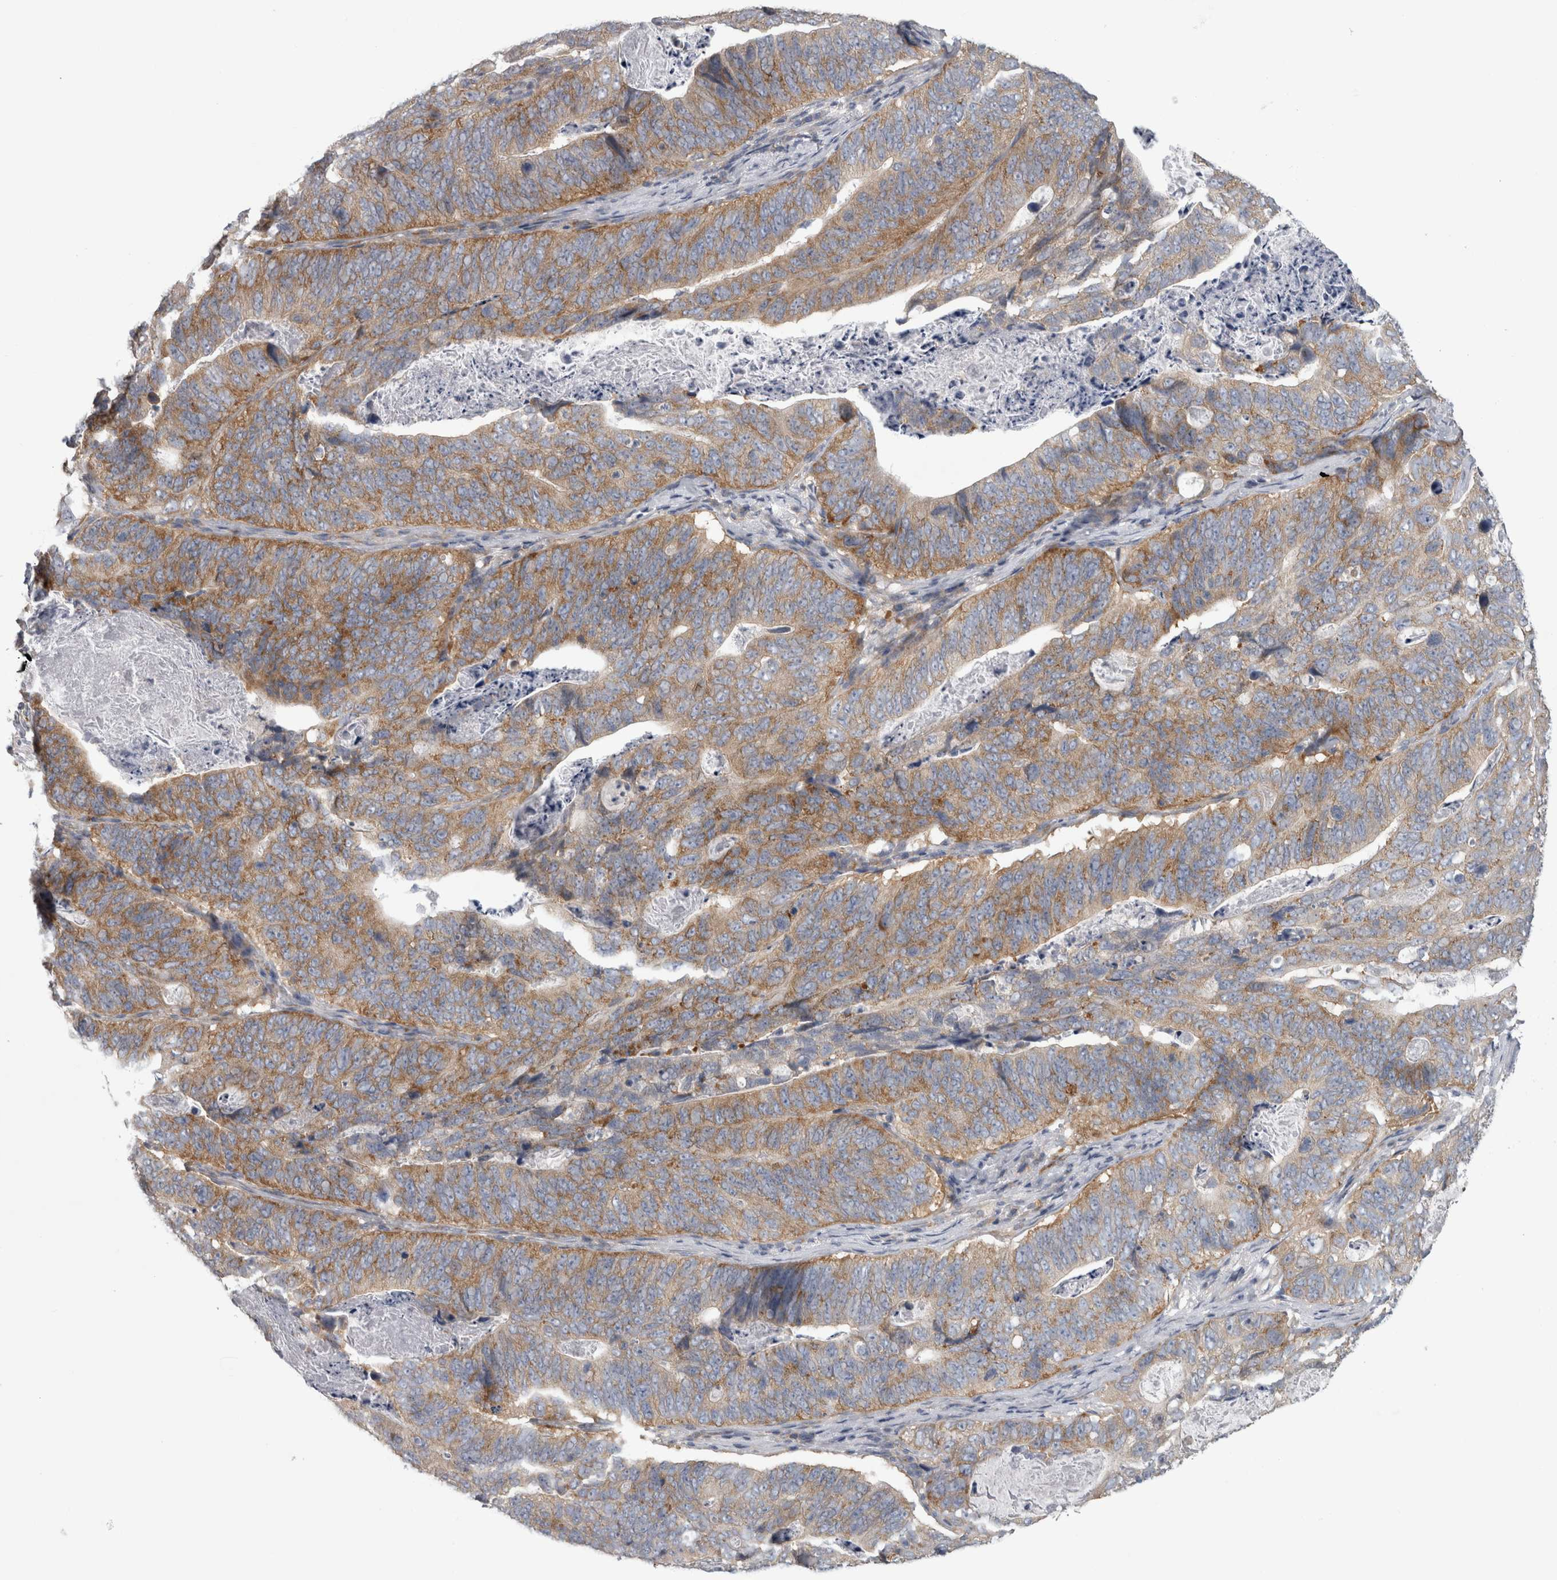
{"staining": {"intensity": "moderate", "quantity": ">75%", "location": "cytoplasmic/membranous"}, "tissue": "stomach cancer", "cell_type": "Tumor cells", "image_type": "cancer", "snomed": [{"axis": "morphology", "description": "Normal tissue, NOS"}, {"axis": "morphology", "description": "Adenocarcinoma, NOS"}, {"axis": "topography", "description": "Stomach"}], "caption": "There is medium levels of moderate cytoplasmic/membranous staining in tumor cells of stomach adenocarcinoma, as demonstrated by immunohistochemical staining (brown color).", "gene": "PRRC2C", "patient": {"sex": "female", "age": 89}}